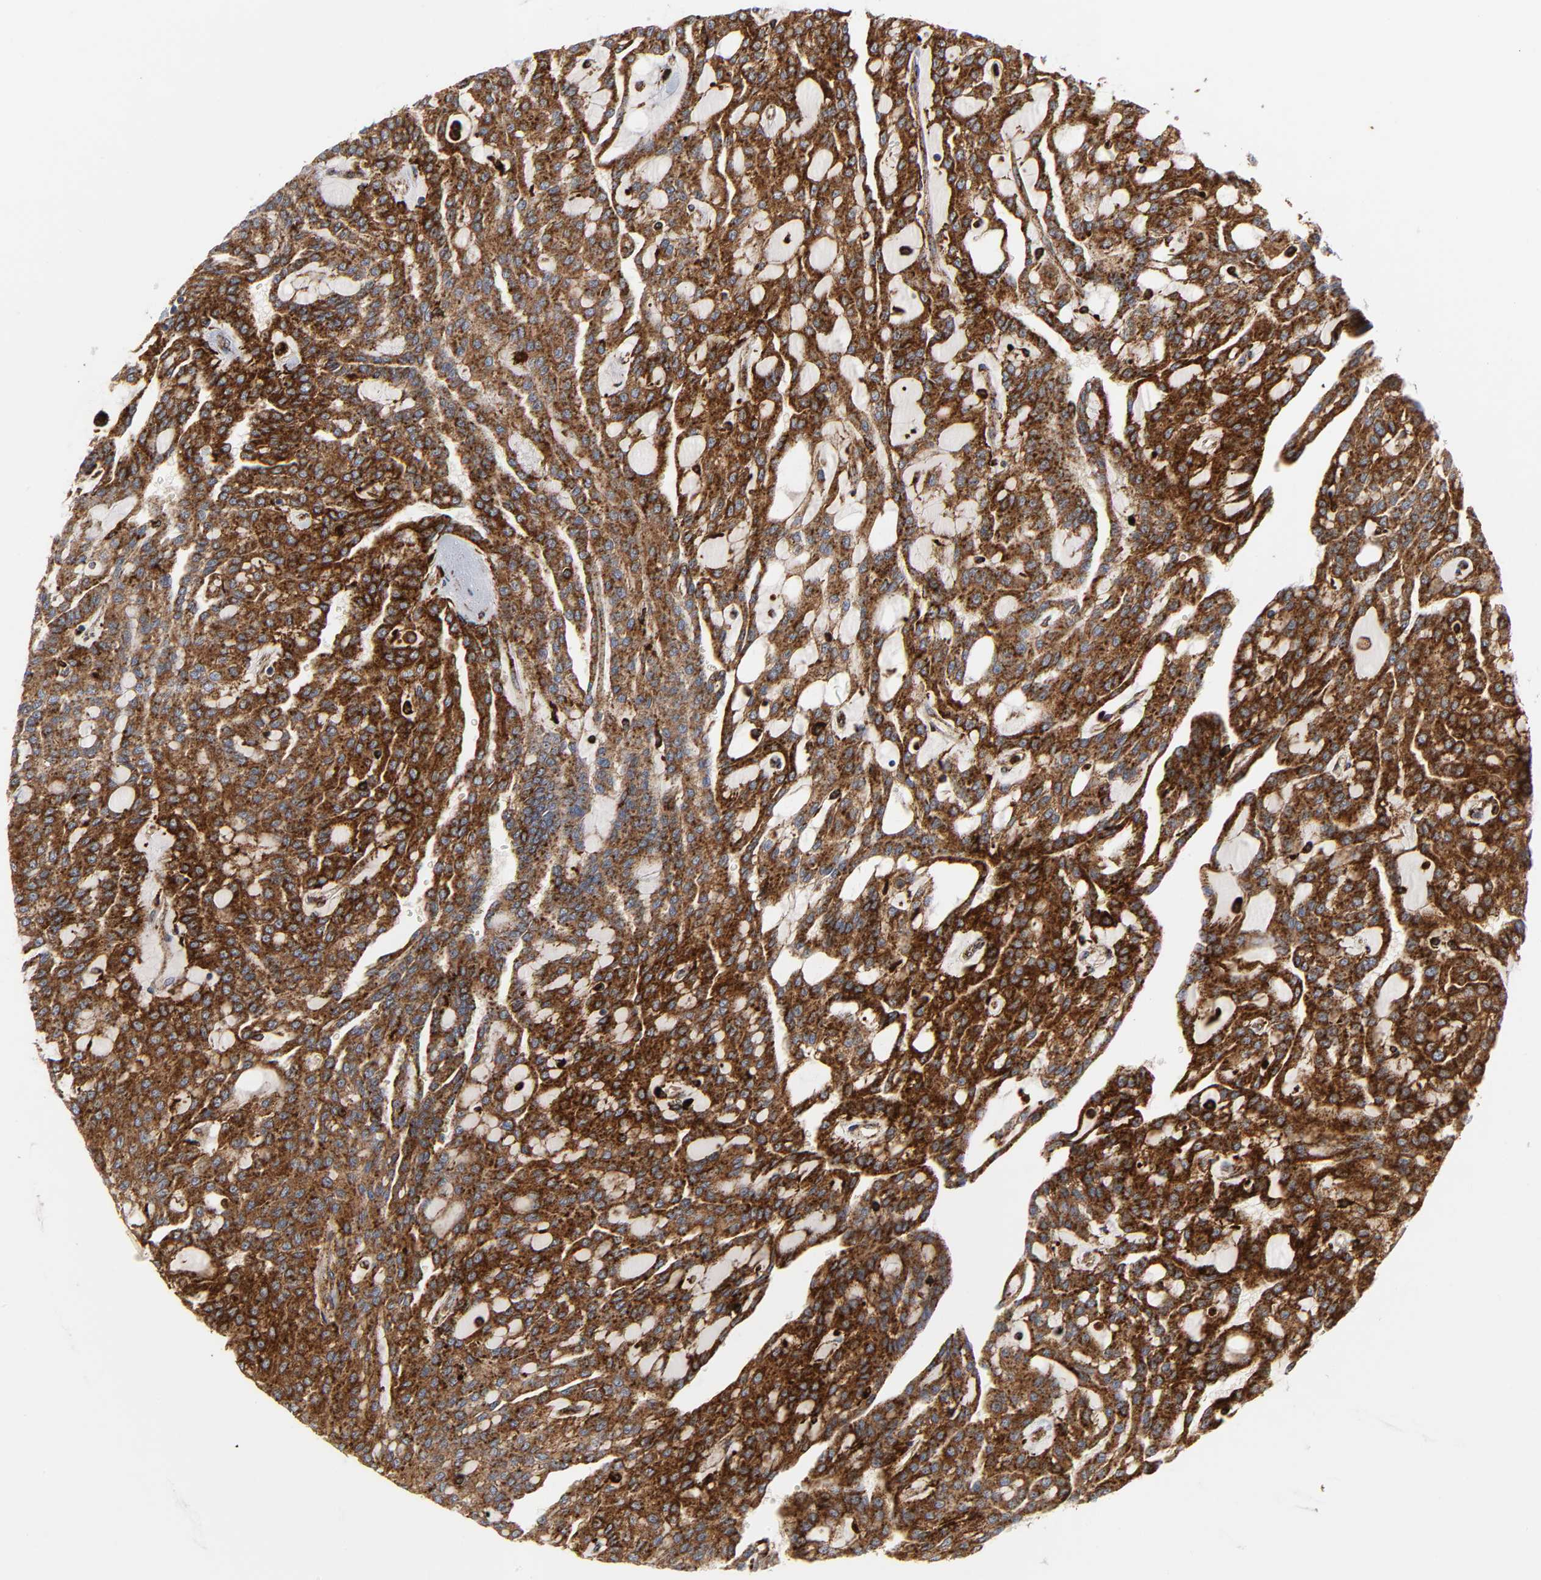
{"staining": {"intensity": "strong", "quantity": ">75%", "location": "cytoplasmic/membranous"}, "tissue": "renal cancer", "cell_type": "Tumor cells", "image_type": "cancer", "snomed": [{"axis": "morphology", "description": "Adenocarcinoma, NOS"}, {"axis": "topography", "description": "Kidney"}], "caption": "Immunohistochemistry (IHC) (DAB) staining of human renal adenocarcinoma shows strong cytoplasmic/membranous protein staining in approximately >75% of tumor cells. (DAB = brown stain, brightfield microscopy at high magnification).", "gene": "PSAP", "patient": {"sex": "male", "age": 63}}